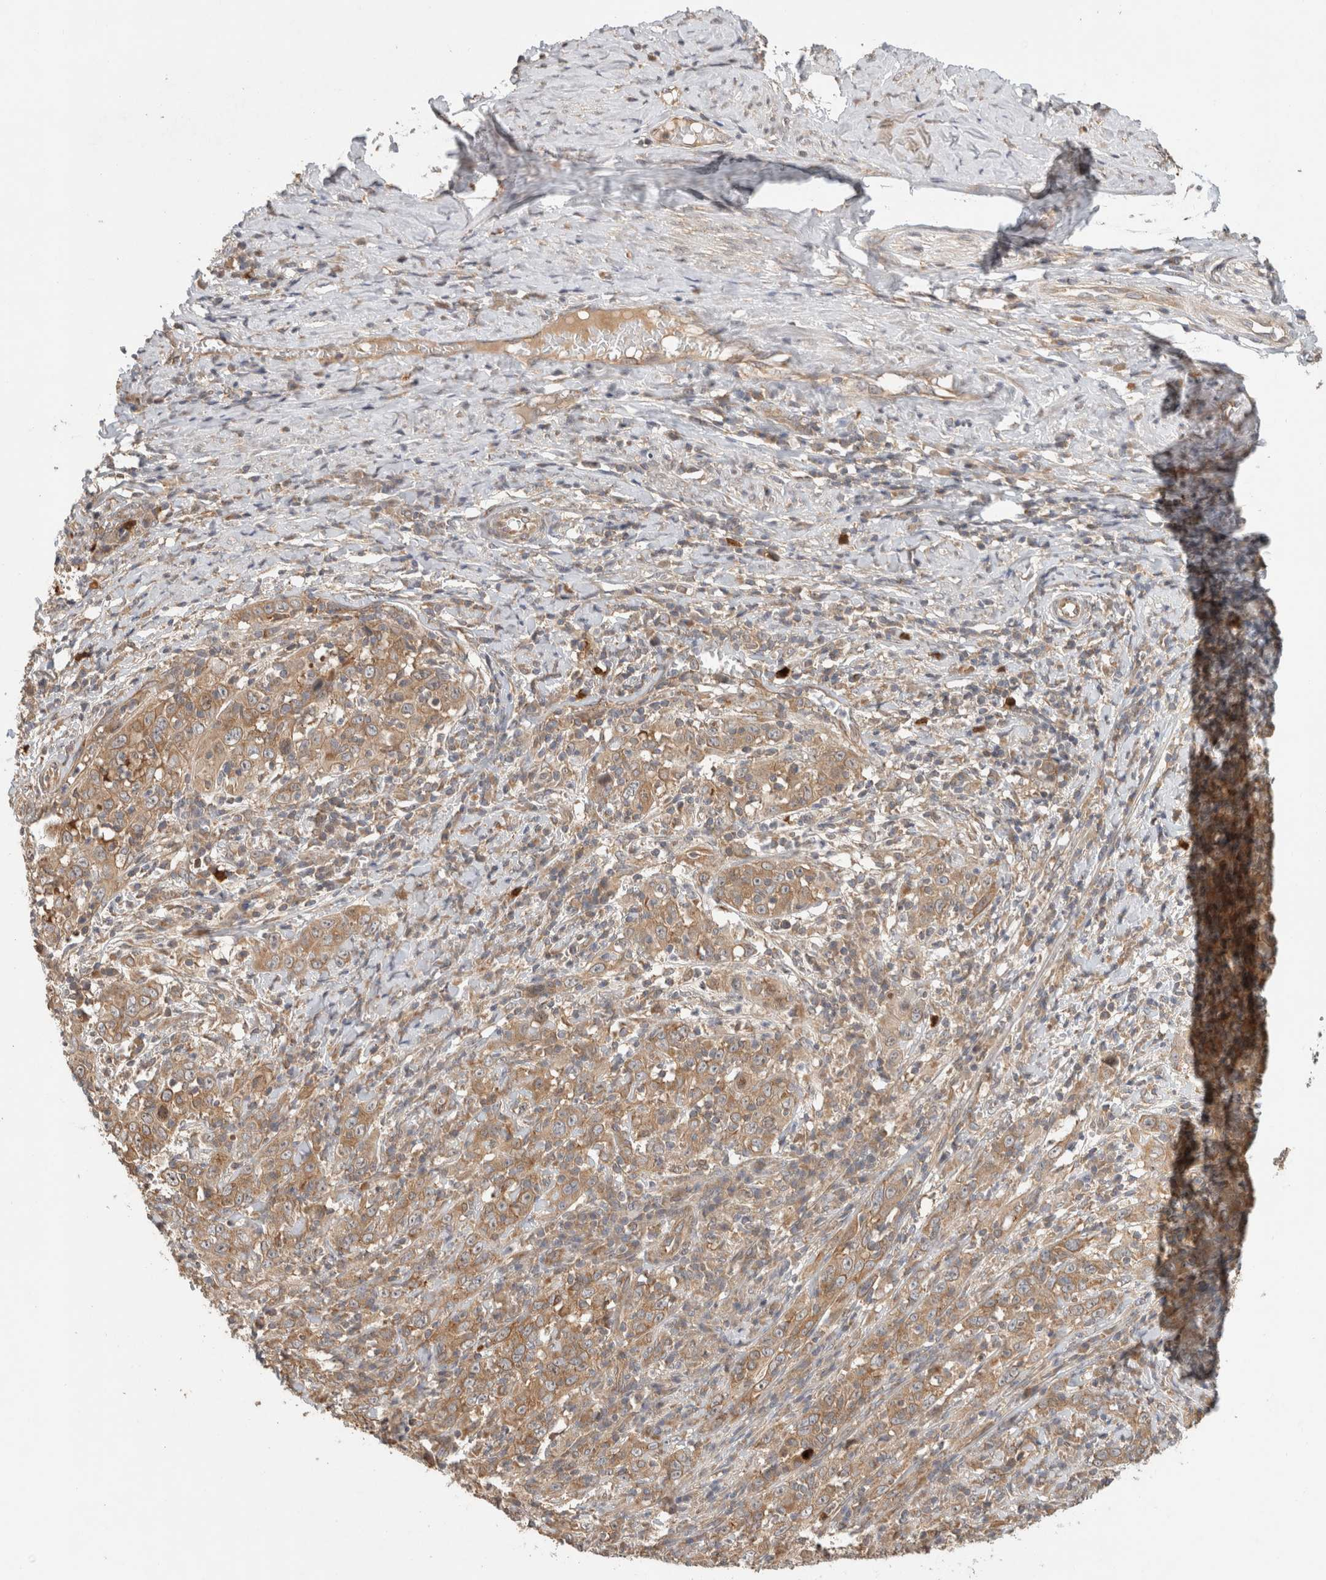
{"staining": {"intensity": "moderate", "quantity": ">75%", "location": "cytoplasmic/membranous"}, "tissue": "cervical cancer", "cell_type": "Tumor cells", "image_type": "cancer", "snomed": [{"axis": "morphology", "description": "Squamous cell carcinoma, NOS"}, {"axis": "topography", "description": "Cervix"}], "caption": "Immunohistochemistry micrograph of cervical cancer (squamous cell carcinoma) stained for a protein (brown), which displays medium levels of moderate cytoplasmic/membranous expression in approximately >75% of tumor cells.", "gene": "PUM1", "patient": {"sex": "female", "age": 46}}